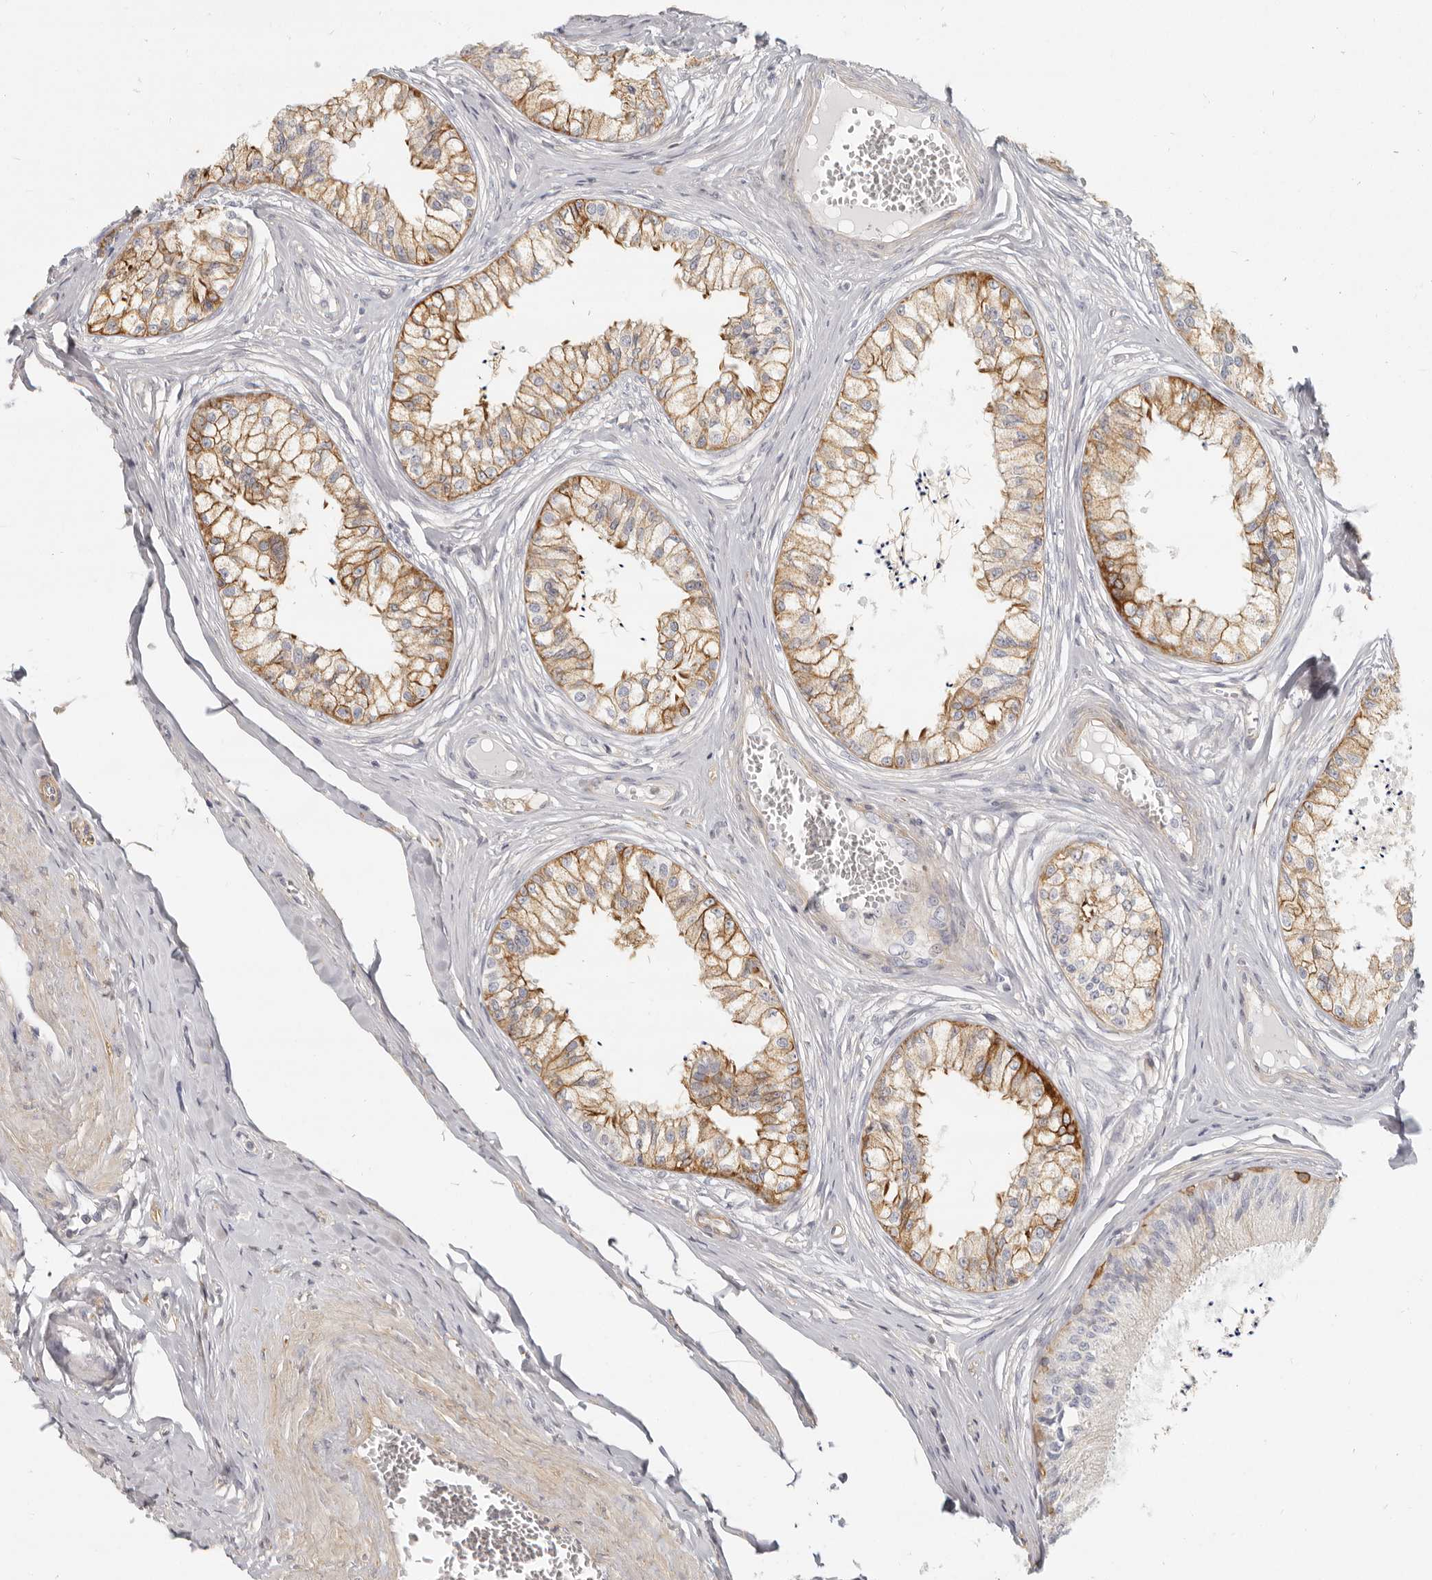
{"staining": {"intensity": "moderate", "quantity": ">75%", "location": "cytoplasmic/membranous"}, "tissue": "epididymis", "cell_type": "Glandular cells", "image_type": "normal", "snomed": [{"axis": "morphology", "description": "Normal tissue, NOS"}, {"axis": "topography", "description": "Epididymis"}], "caption": "IHC image of normal epididymis: human epididymis stained using immunohistochemistry (IHC) exhibits medium levels of moderate protein expression localized specifically in the cytoplasmic/membranous of glandular cells, appearing as a cytoplasmic/membranous brown color.", "gene": "NIBAN1", "patient": {"sex": "male", "age": 79}}